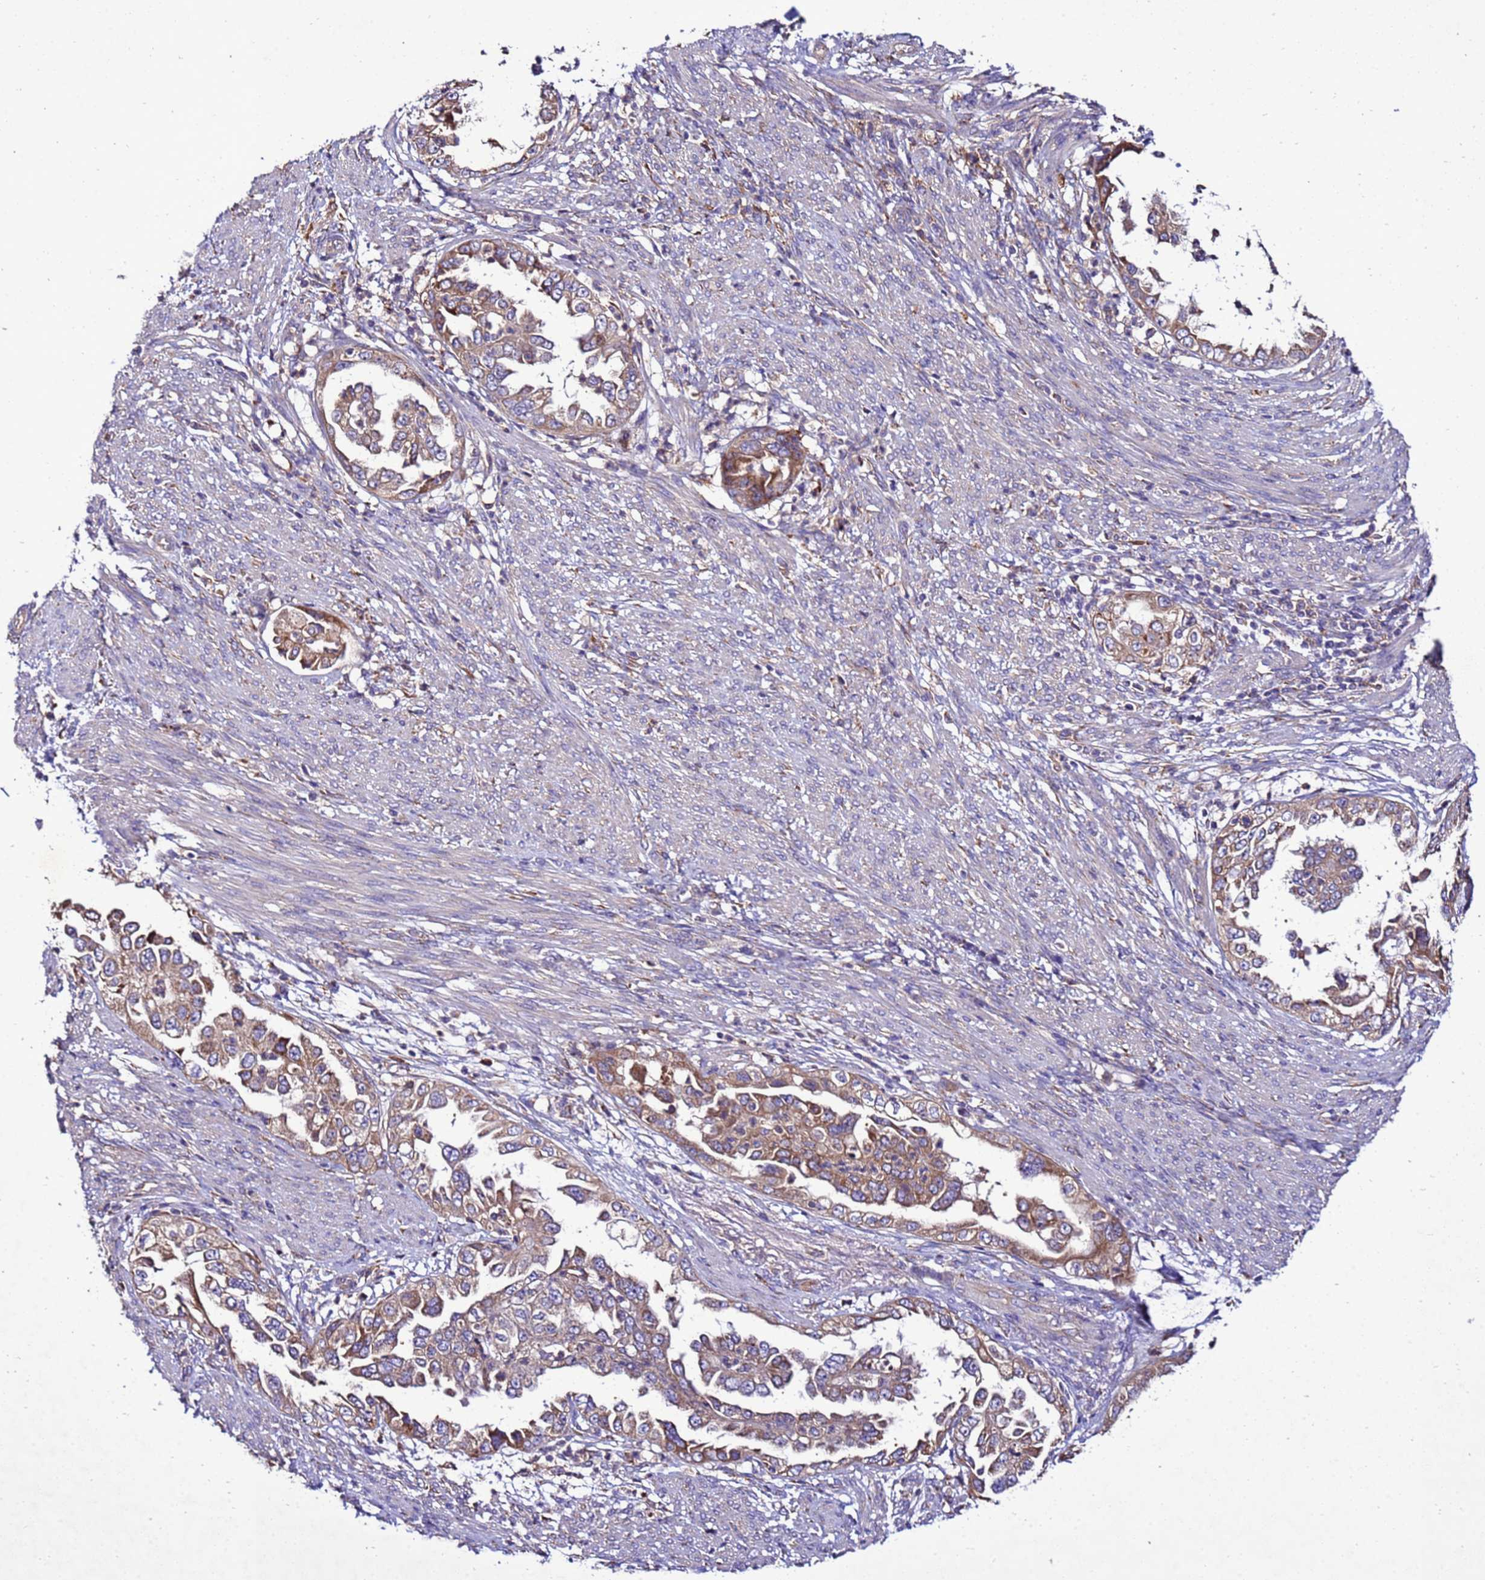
{"staining": {"intensity": "moderate", "quantity": ">75%", "location": "cytoplasmic/membranous"}, "tissue": "endometrial cancer", "cell_type": "Tumor cells", "image_type": "cancer", "snomed": [{"axis": "morphology", "description": "Adenocarcinoma, NOS"}, {"axis": "topography", "description": "Endometrium"}], "caption": "This is a micrograph of immunohistochemistry (IHC) staining of adenocarcinoma (endometrial), which shows moderate positivity in the cytoplasmic/membranous of tumor cells.", "gene": "ANTKMT", "patient": {"sex": "female", "age": 85}}